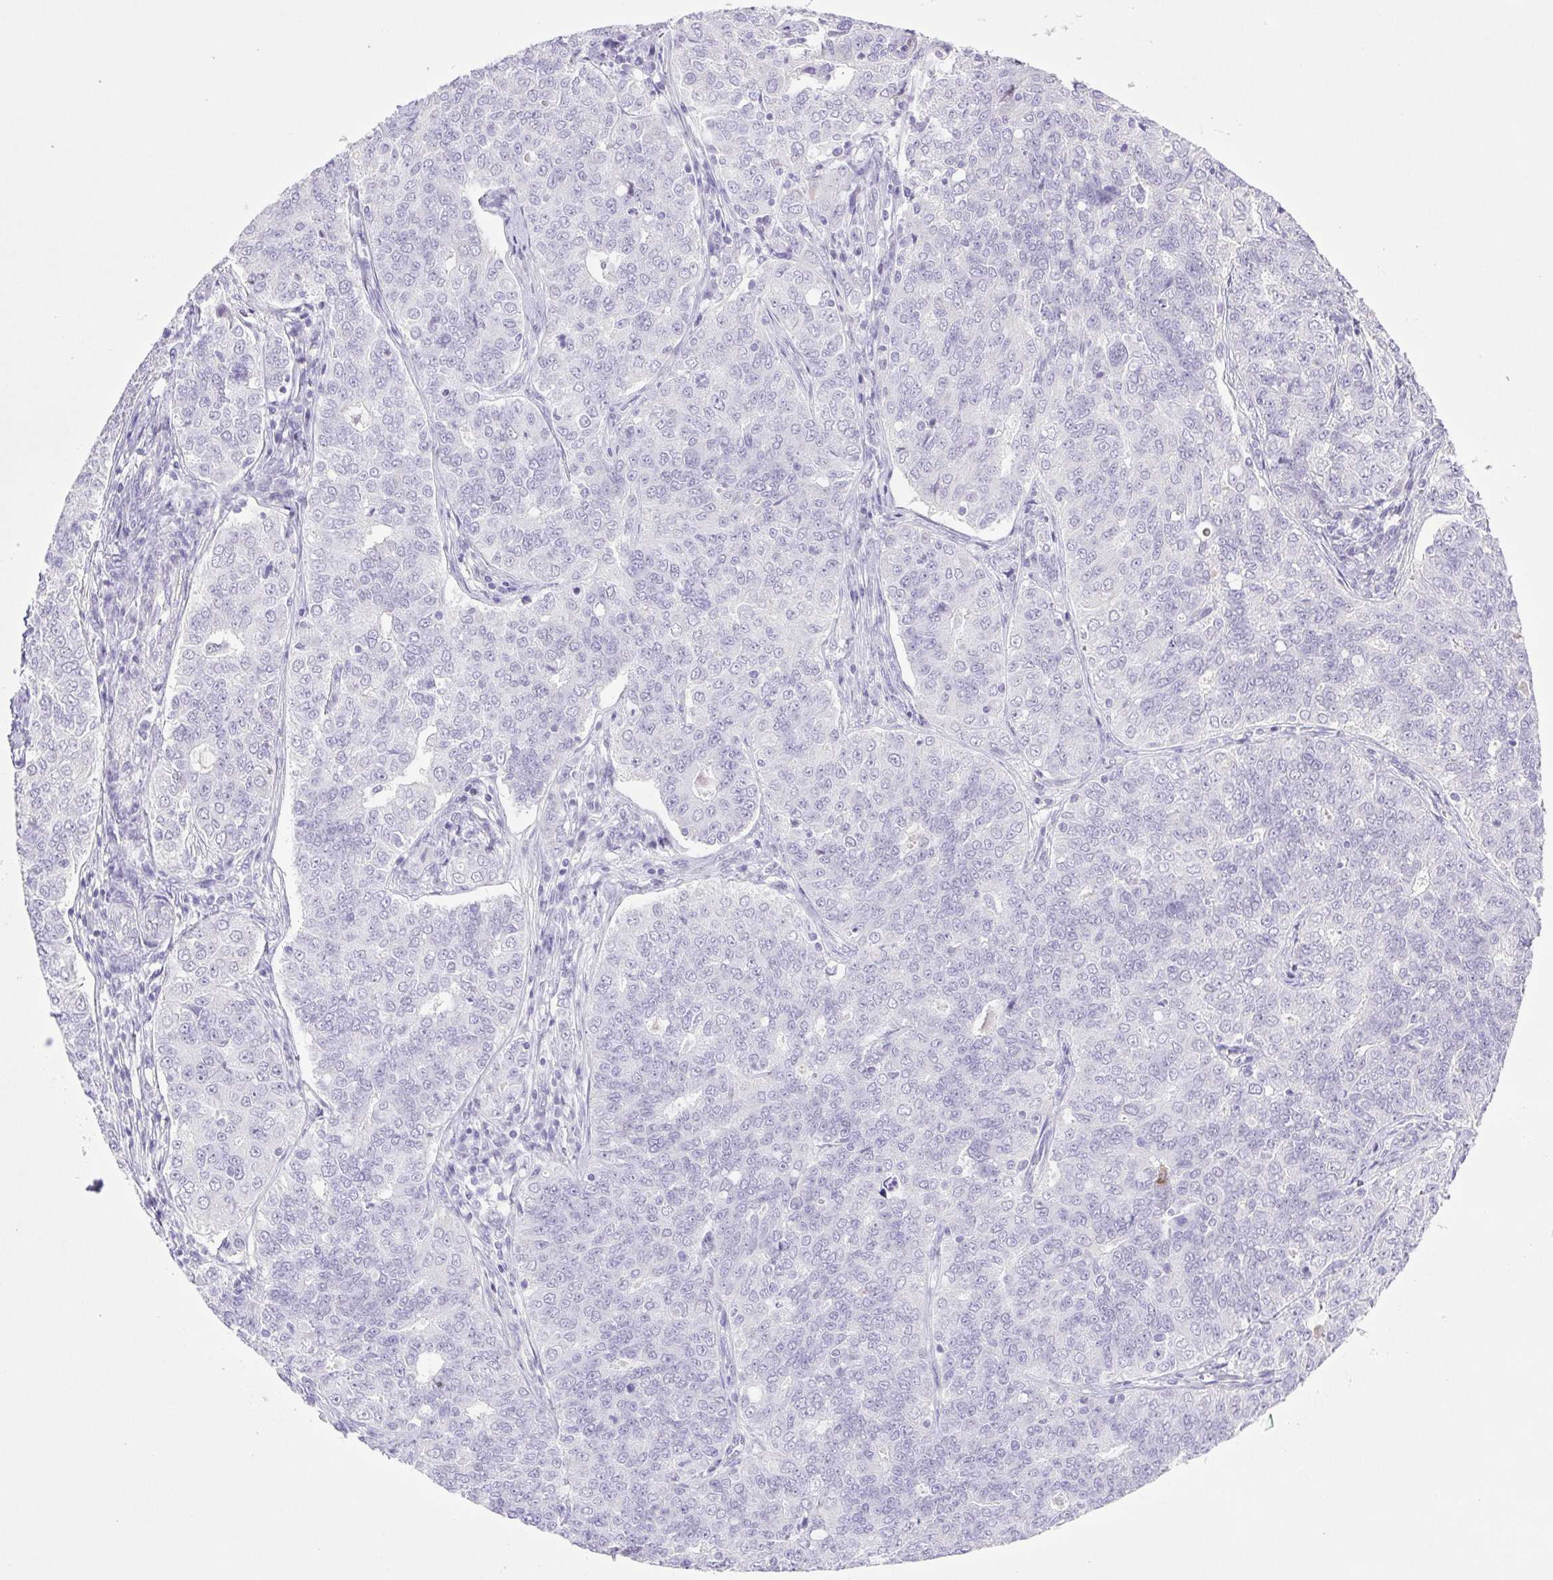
{"staining": {"intensity": "negative", "quantity": "none", "location": "none"}, "tissue": "endometrial cancer", "cell_type": "Tumor cells", "image_type": "cancer", "snomed": [{"axis": "morphology", "description": "Adenocarcinoma, NOS"}, {"axis": "topography", "description": "Endometrium"}], "caption": "IHC image of endometrial cancer (adenocarcinoma) stained for a protein (brown), which displays no expression in tumor cells.", "gene": "CDSN", "patient": {"sex": "female", "age": 43}}